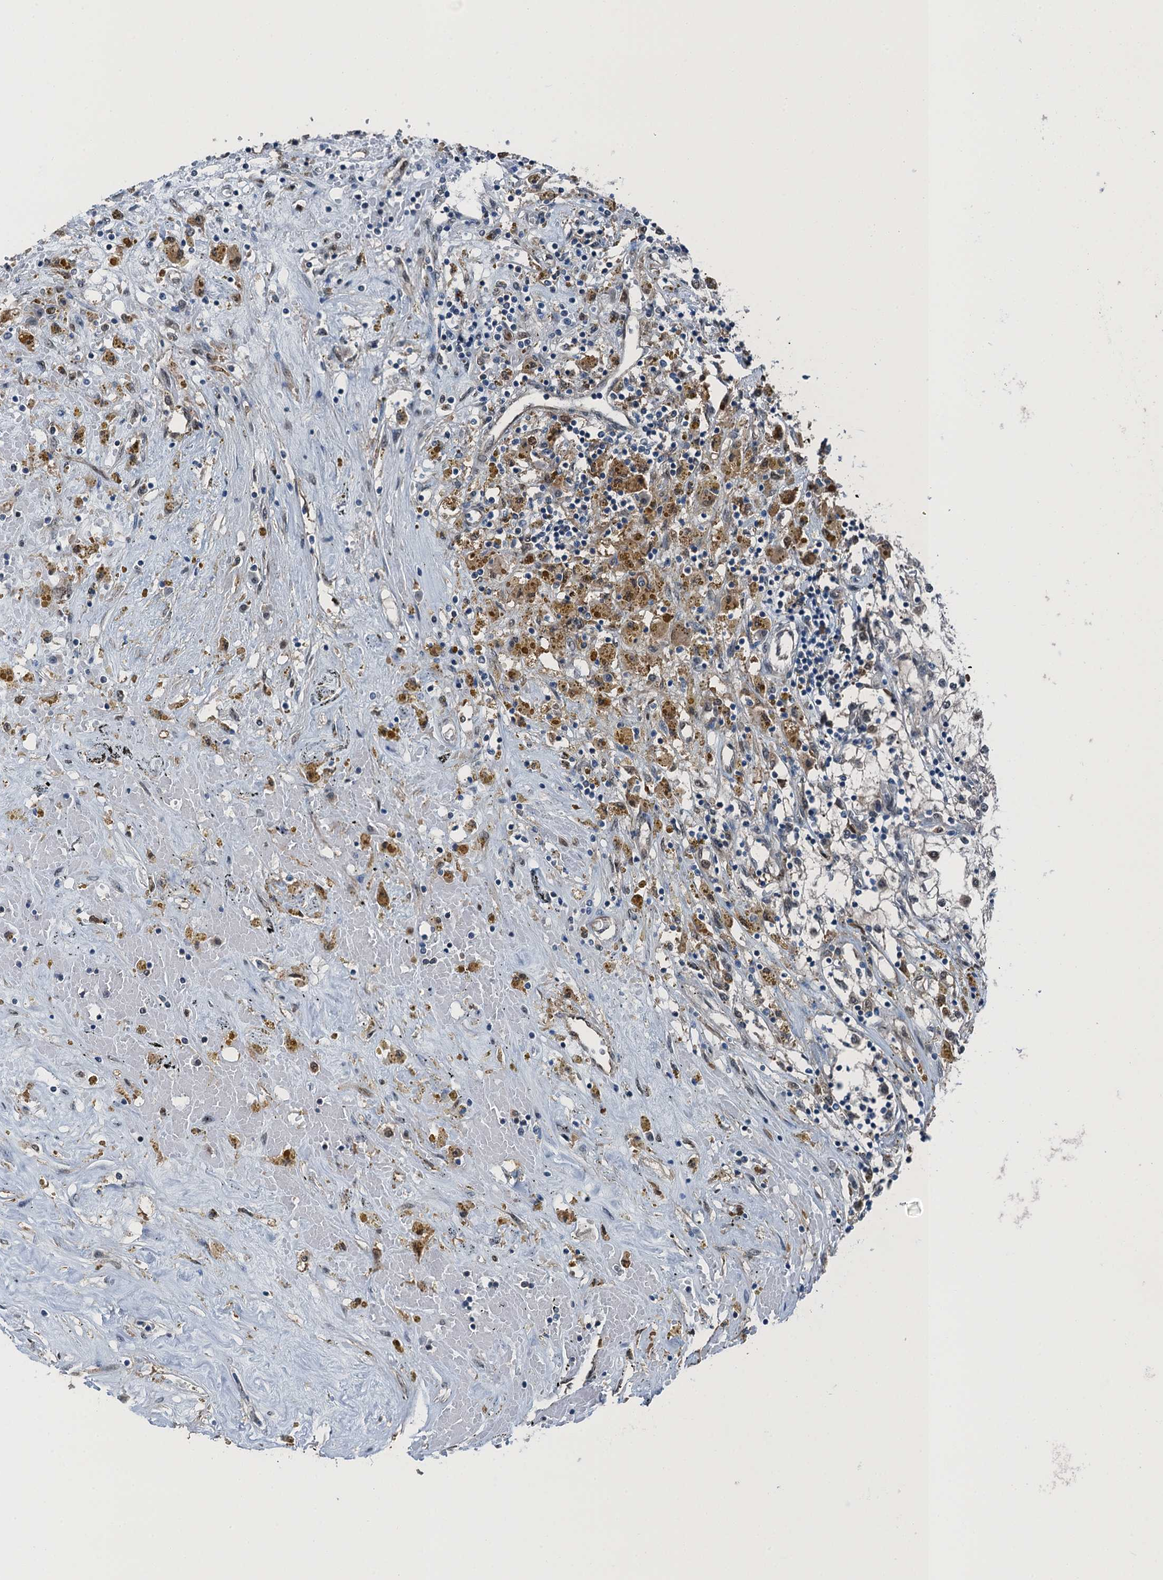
{"staining": {"intensity": "negative", "quantity": "none", "location": "none"}, "tissue": "renal cancer", "cell_type": "Tumor cells", "image_type": "cancer", "snomed": [{"axis": "morphology", "description": "Adenocarcinoma, NOS"}, {"axis": "topography", "description": "Kidney"}], "caption": "The histopathology image exhibits no staining of tumor cells in renal adenocarcinoma. (Immunohistochemistry (ihc), brightfield microscopy, high magnification).", "gene": "RNH1", "patient": {"sex": "male", "age": 56}}